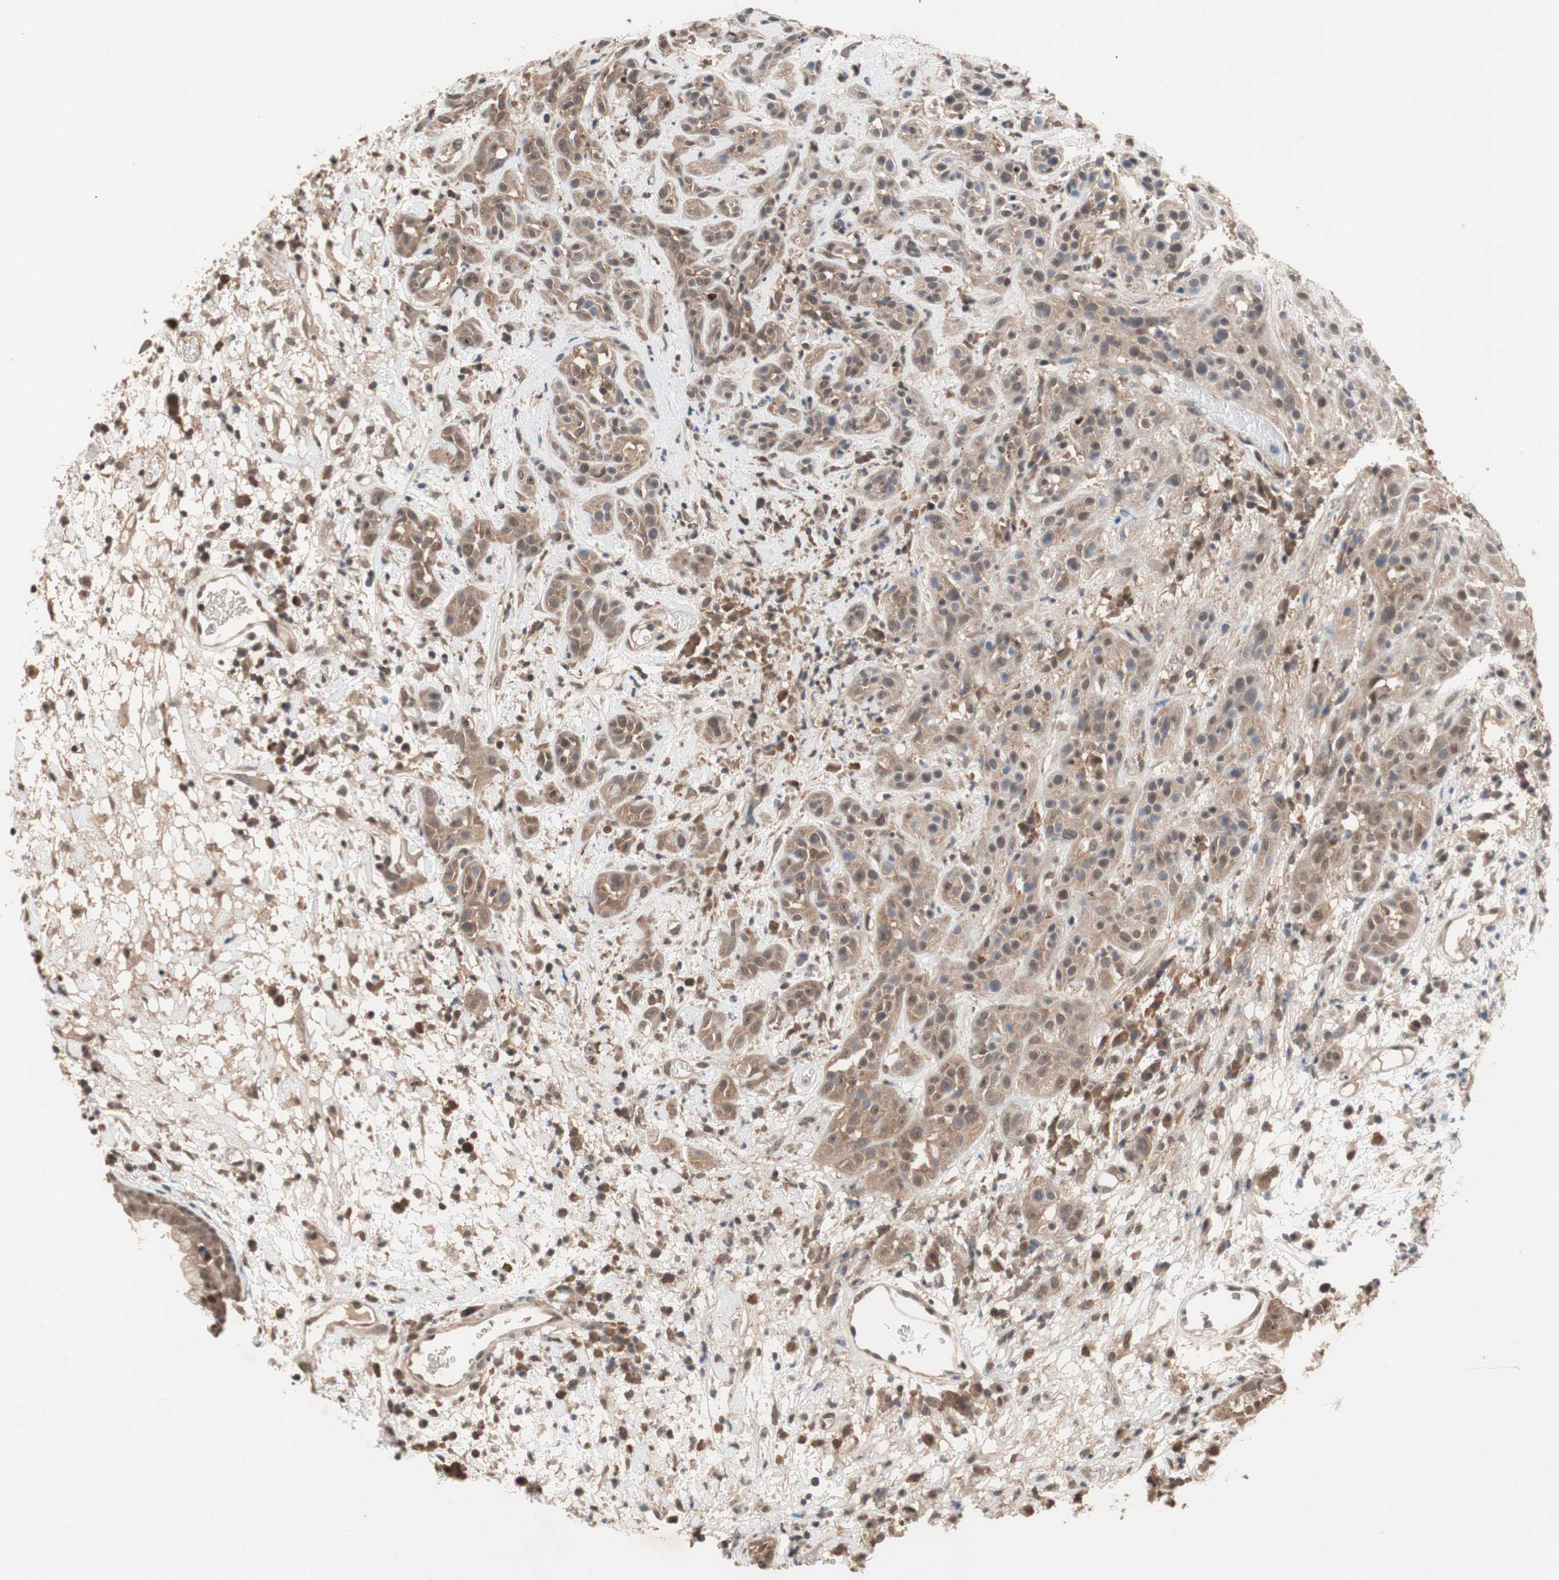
{"staining": {"intensity": "moderate", "quantity": ">75%", "location": "cytoplasmic/membranous,nuclear"}, "tissue": "head and neck cancer", "cell_type": "Tumor cells", "image_type": "cancer", "snomed": [{"axis": "morphology", "description": "Squamous cell carcinoma, NOS"}, {"axis": "topography", "description": "Head-Neck"}], "caption": "Moderate cytoplasmic/membranous and nuclear positivity for a protein is present in approximately >75% of tumor cells of head and neck squamous cell carcinoma using IHC.", "gene": "GART", "patient": {"sex": "male", "age": 62}}